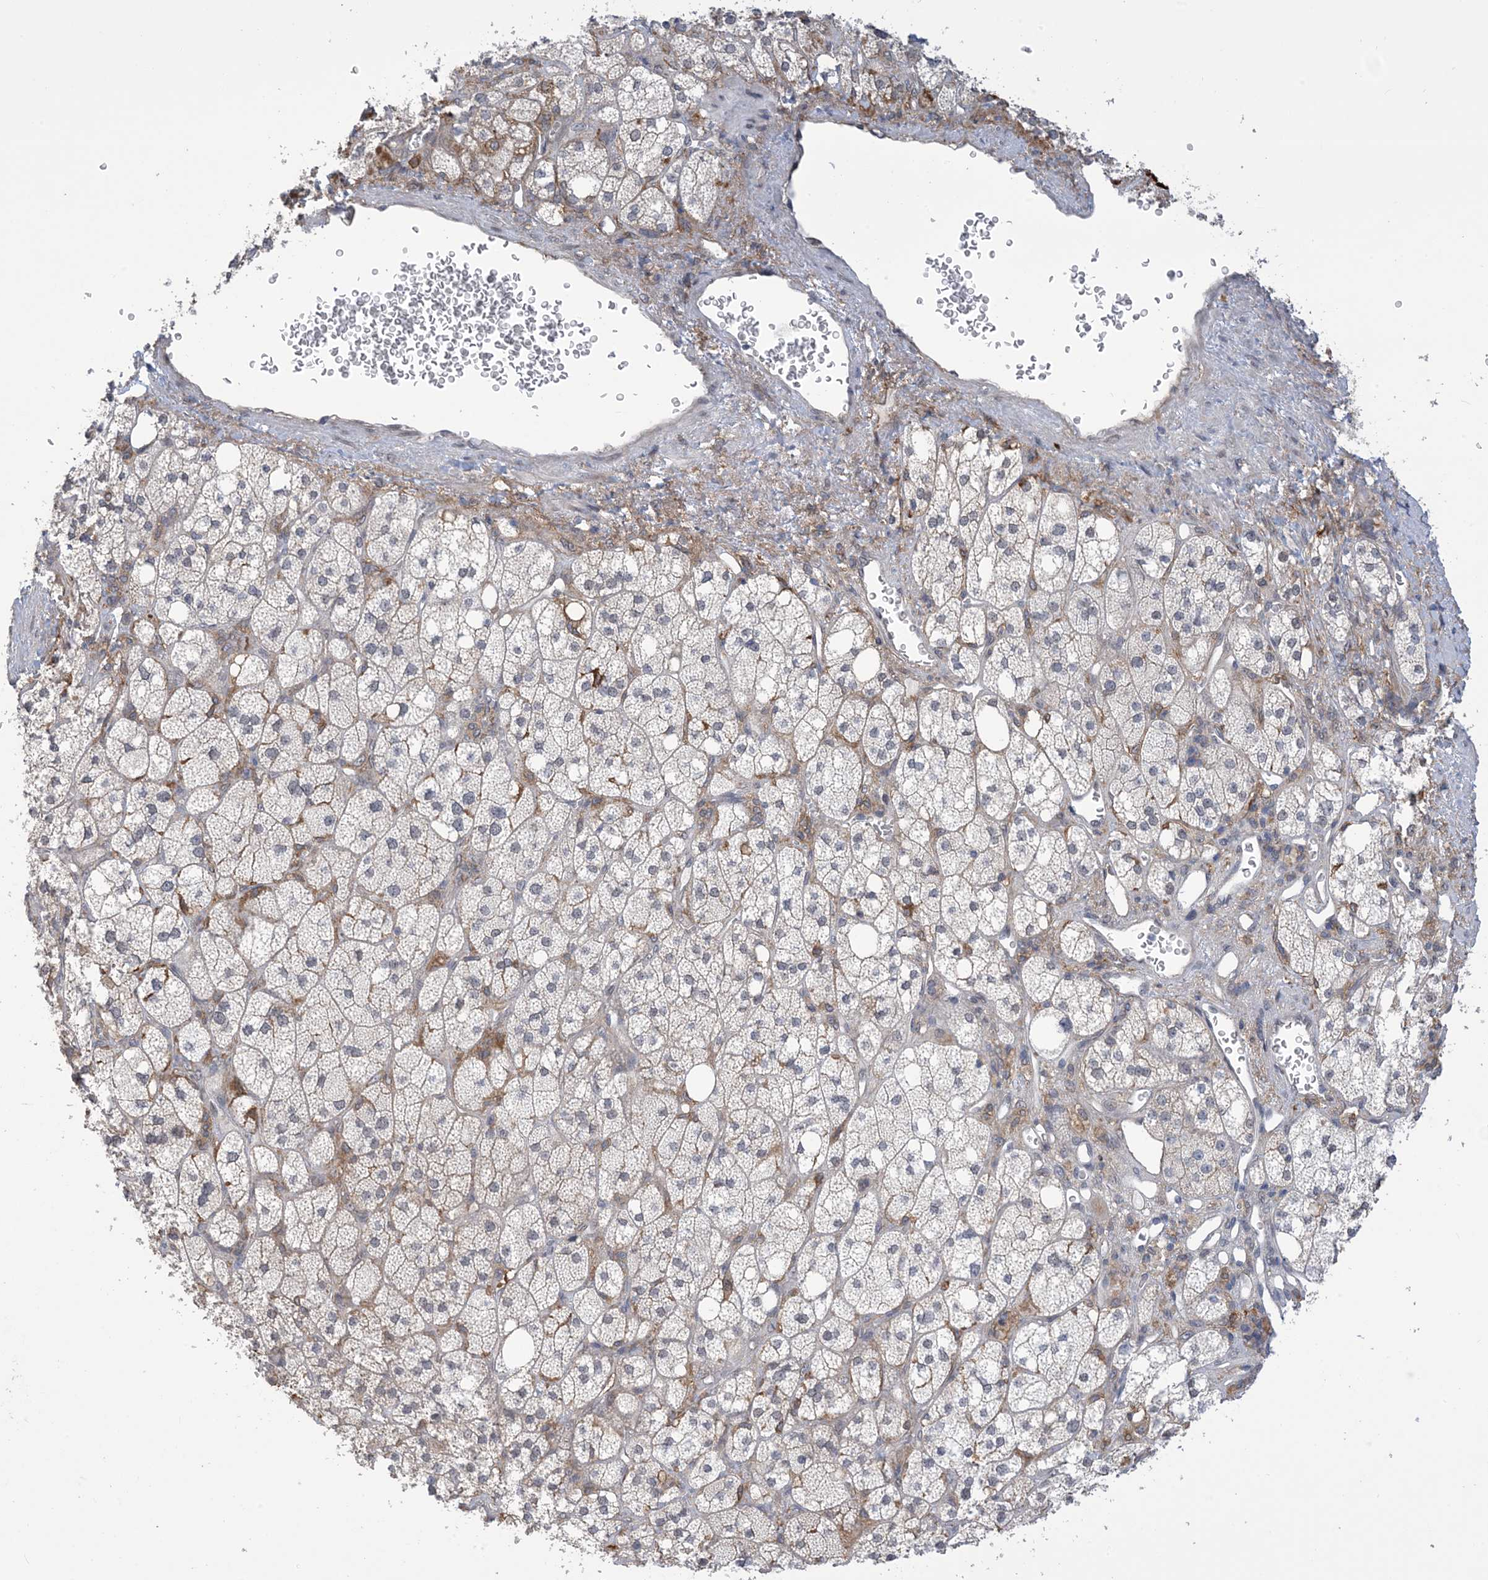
{"staining": {"intensity": "moderate", "quantity": "<25%", "location": "cytoplasmic/membranous,nuclear"}, "tissue": "adrenal gland", "cell_type": "Glandular cells", "image_type": "normal", "snomed": [{"axis": "morphology", "description": "Normal tissue, NOS"}, {"axis": "topography", "description": "Adrenal gland"}], "caption": "Benign adrenal gland was stained to show a protein in brown. There is low levels of moderate cytoplasmic/membranous,nuclear expression in about <25% of glandular cells.", "gene": "ZNF8", "patient": {"sex": "male", "age": 61}}